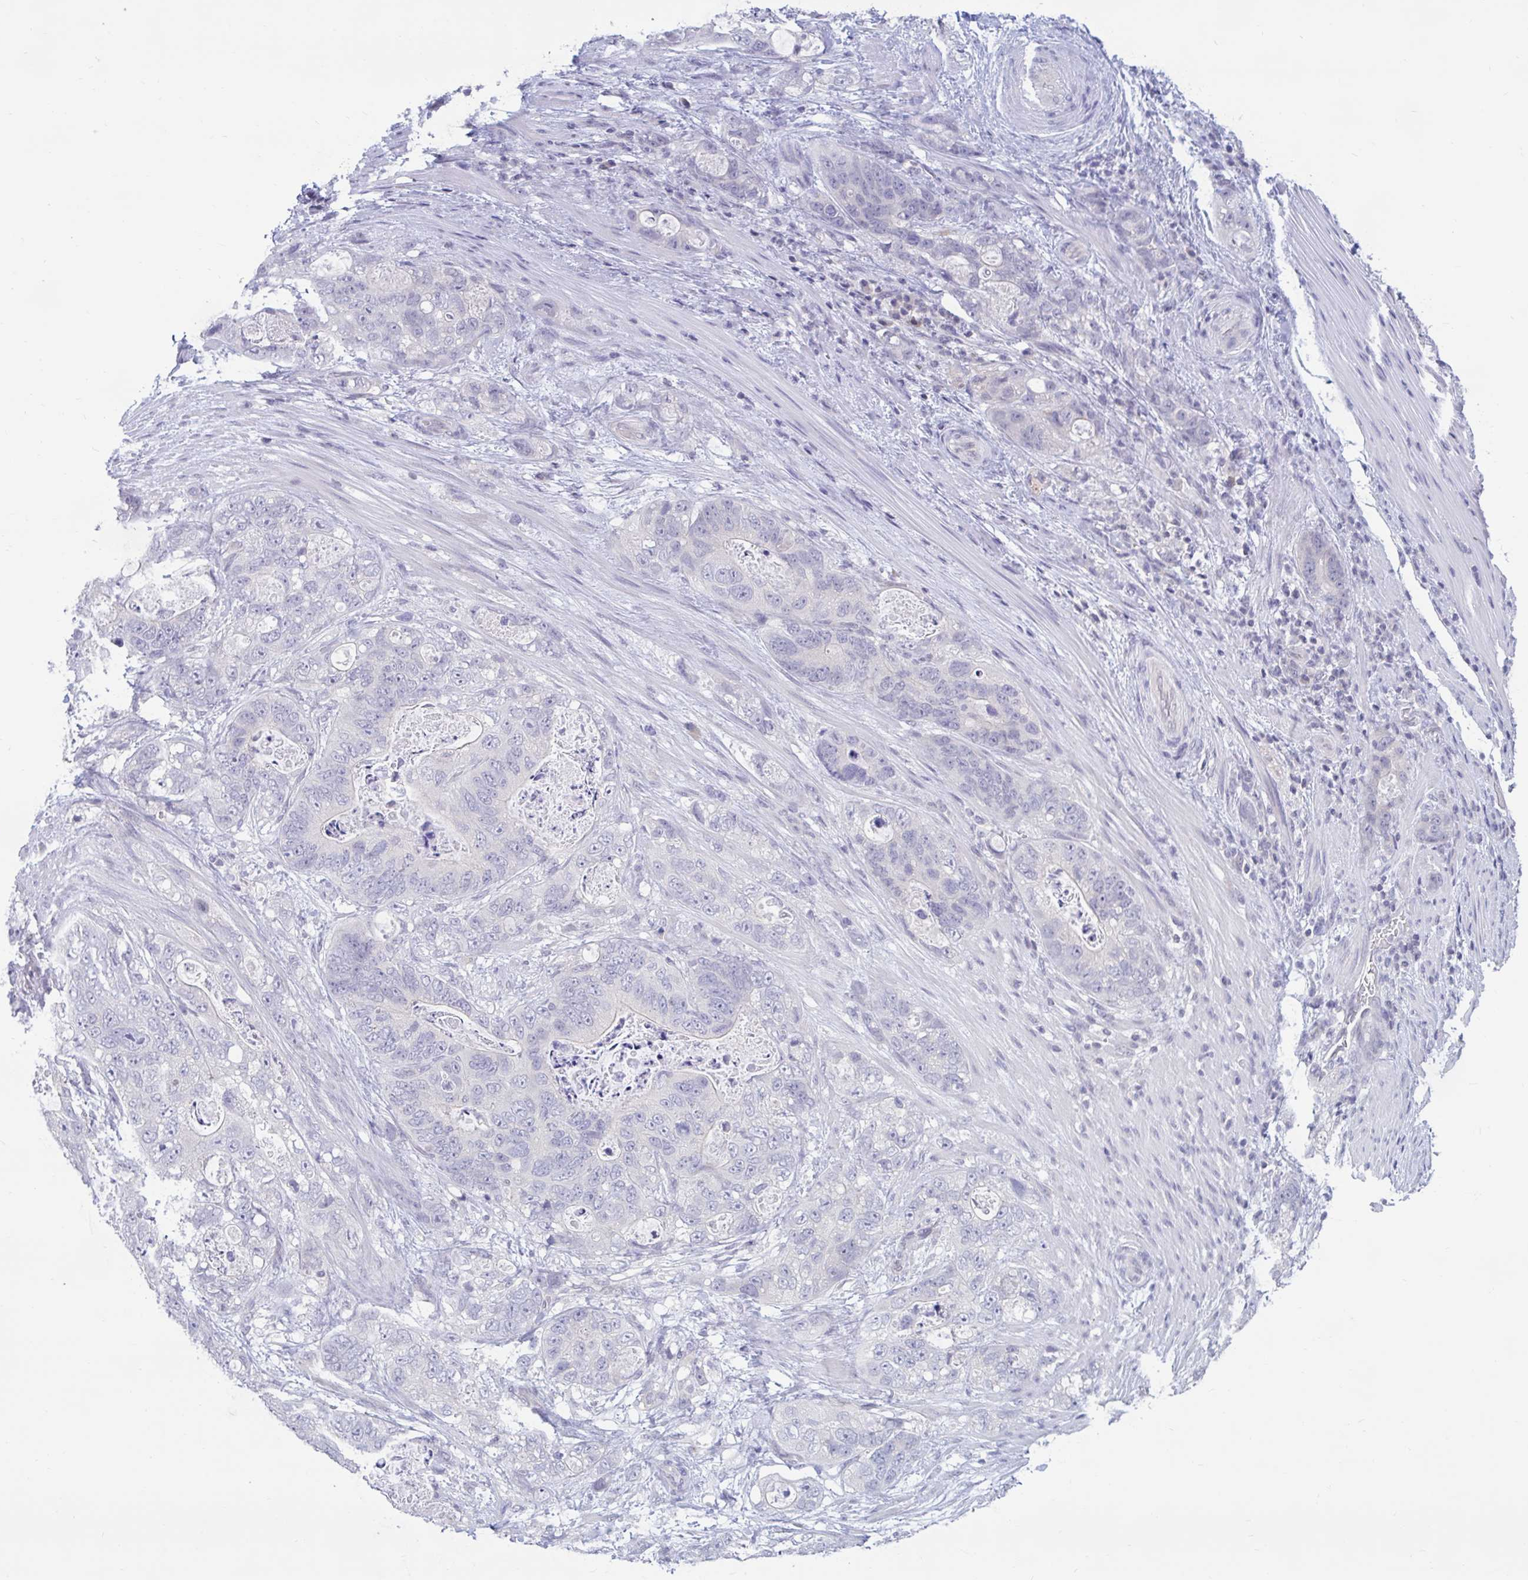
{"staining": {"intensity": "negative", "quantity": "none", "location": "none"}, "tissue": "stomach cancer", "cell_type": "Tumor cells", "image_type": "cancer", "snomed": [{"axis": "morphology", "description": "Normal tissue, NOS"}, {"axis": "morphology", "description": "Adenocarcinoma, NOS"}, {"axis": "topography", "description": "Stomach"}], "caption": "Stomach cancer (adenocarcinoma) stained for a protein using immunohistochemistry demonstrates no staining tumor cells.", "gene": "ARPP19", "patient": {"sex": "female", "age": 89}}